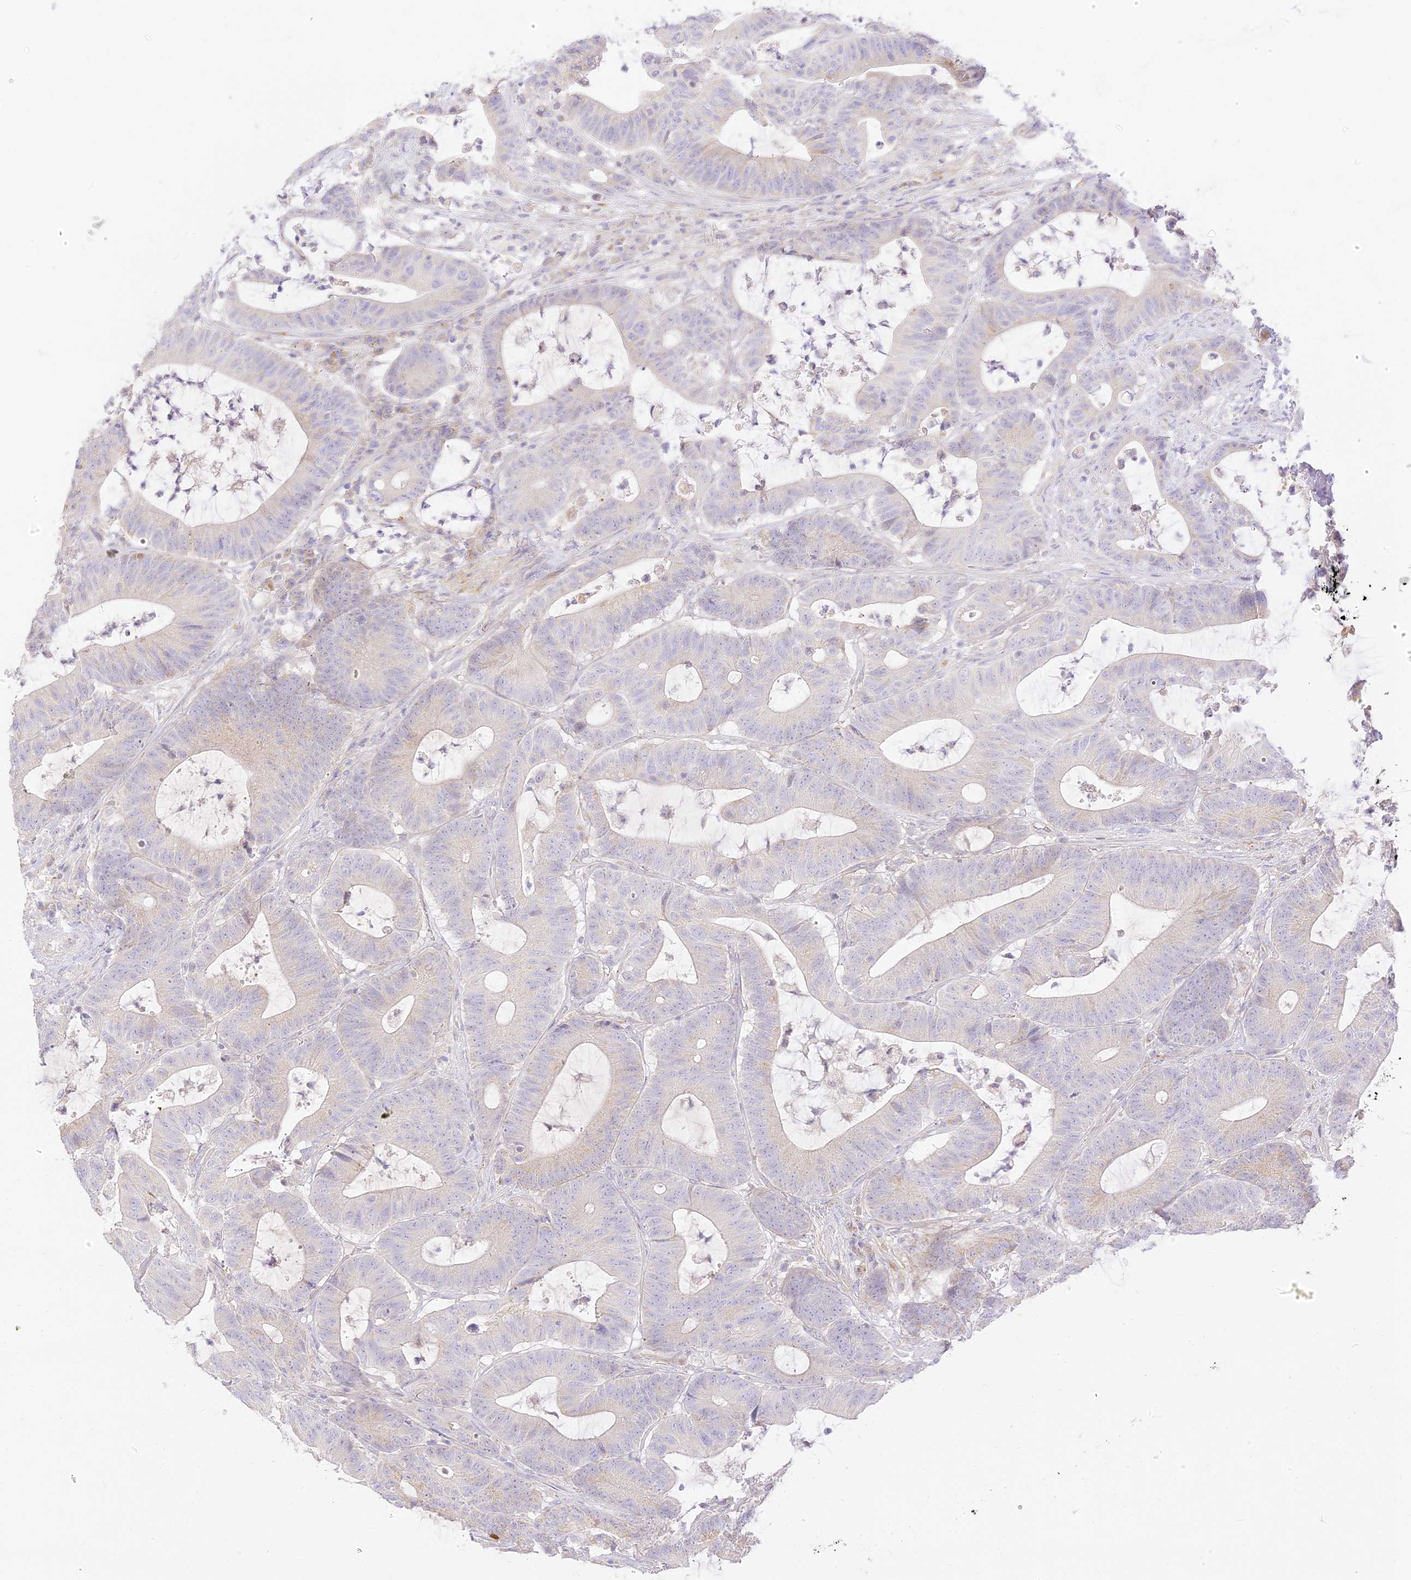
{"staining": {"intensity": "negative", "quantity": "none", "location": "none"}, "tissue": "colorectal cancer", "cell_type": "Tumor cells", "image_type": "cancer", "snomed": [{"axis": "morphology", "description": "Adenocarcinoma, NOS"}, {"axis": "topography", "description": "Colon"}], "caption": "High magnification brightfield microscopy of adenocarcinoma (colorectal) stained with DAB (3,3'-diaminobenzidine) (brown) and counterstained with hematoxylin (blue): tumor cells show no significant positivity.", "gene": "LRRC15", "patient": {"sex": "female", "age": 84}}